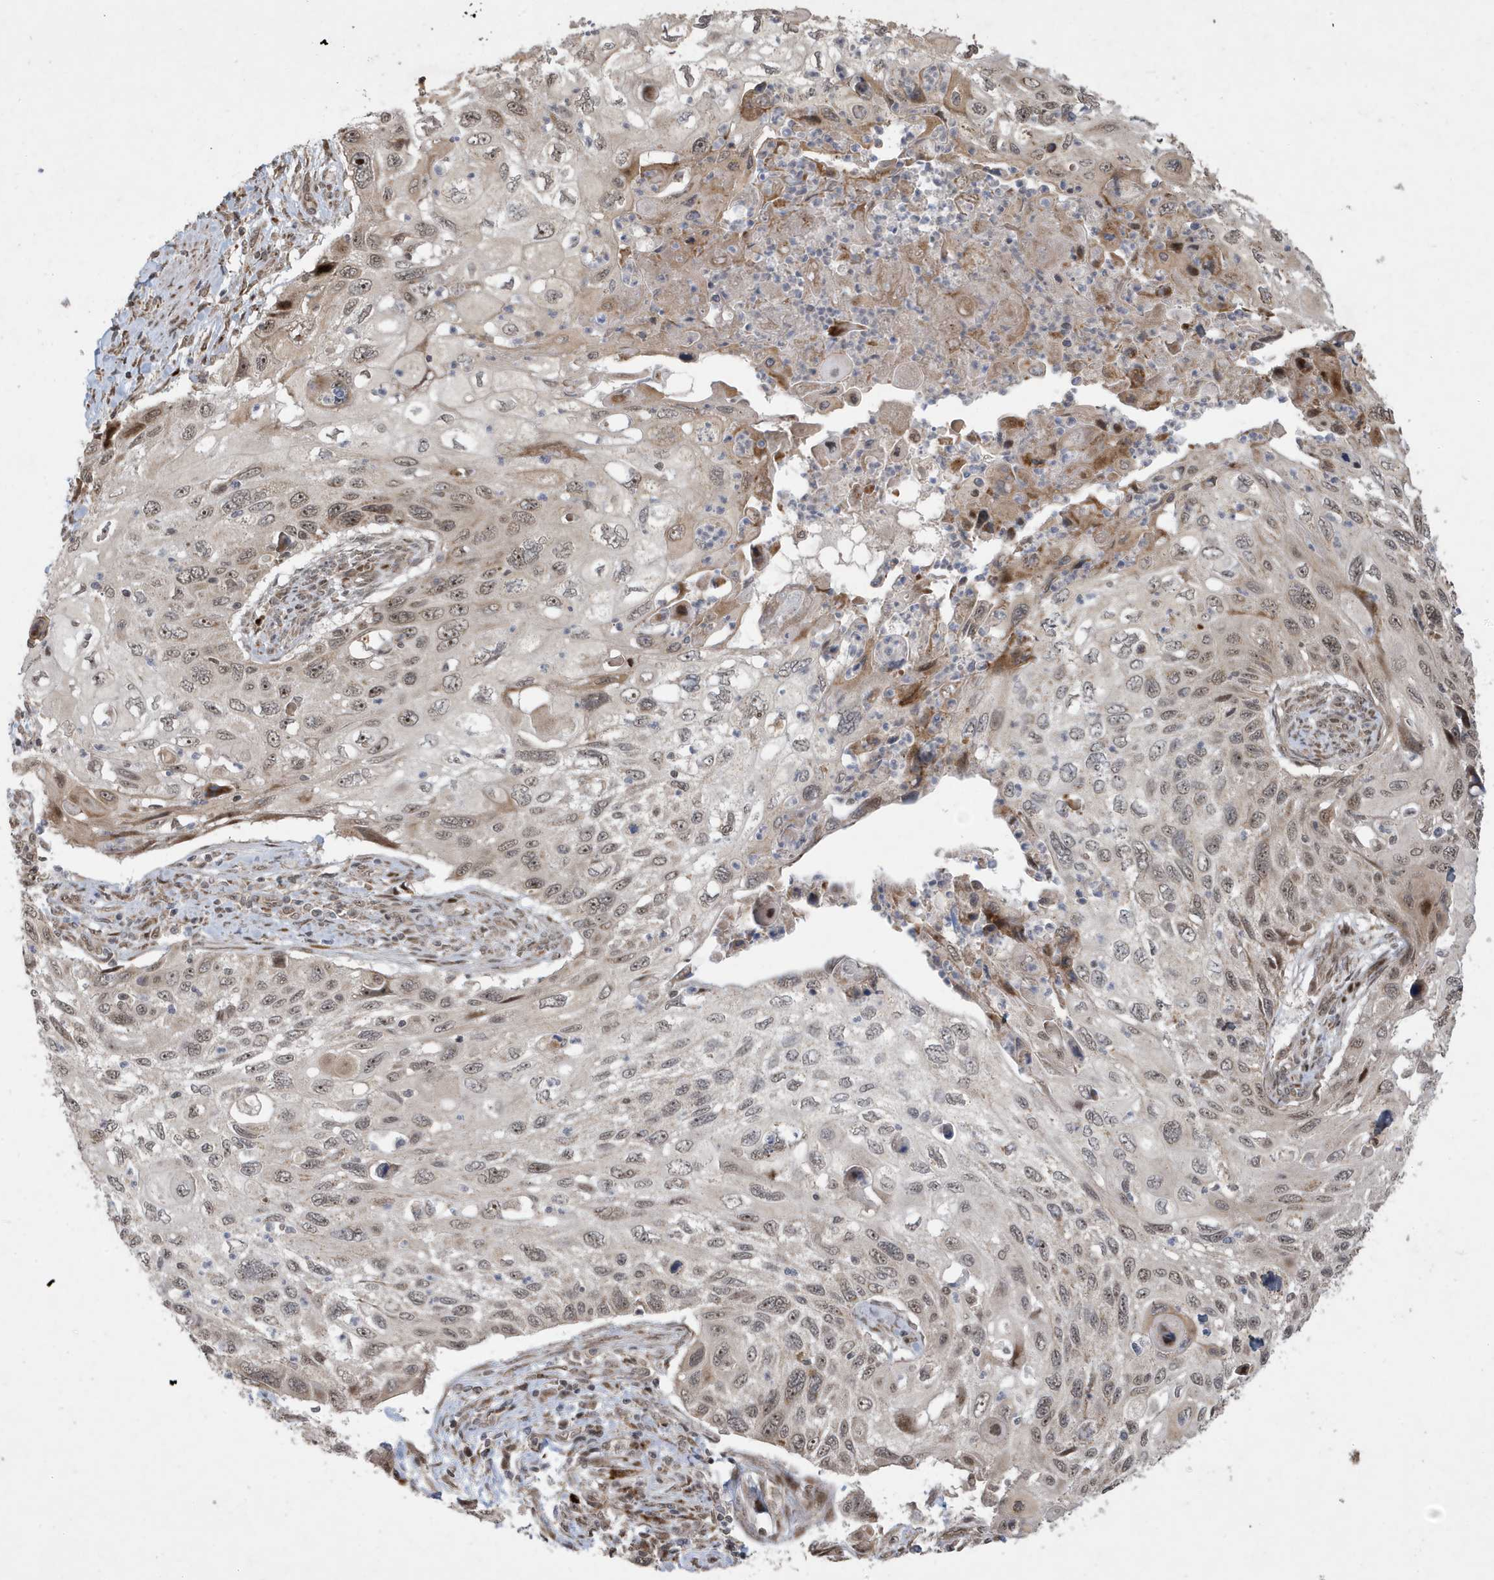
{"staining": {"intensity": "weak", "quantity": "25%-75%", "location": "nuclear"}, "tissue": "cervical cancer", "cell_type": "Tumor cells", "image_type": "cancer", "snomed": [{"axis": "morphology", "description": "Squamous cell carcinoma, NOS"}, {"axis": "topography", "description": "Cervix"}], "caption": "Immunohistochemical staining of human cervical cancer shows low levels of weak nuclear protein staining in approximately 25%-75% of tumor cells.", "gene": "FAM9B", "patient": {"sex": "female", "age": 70}}